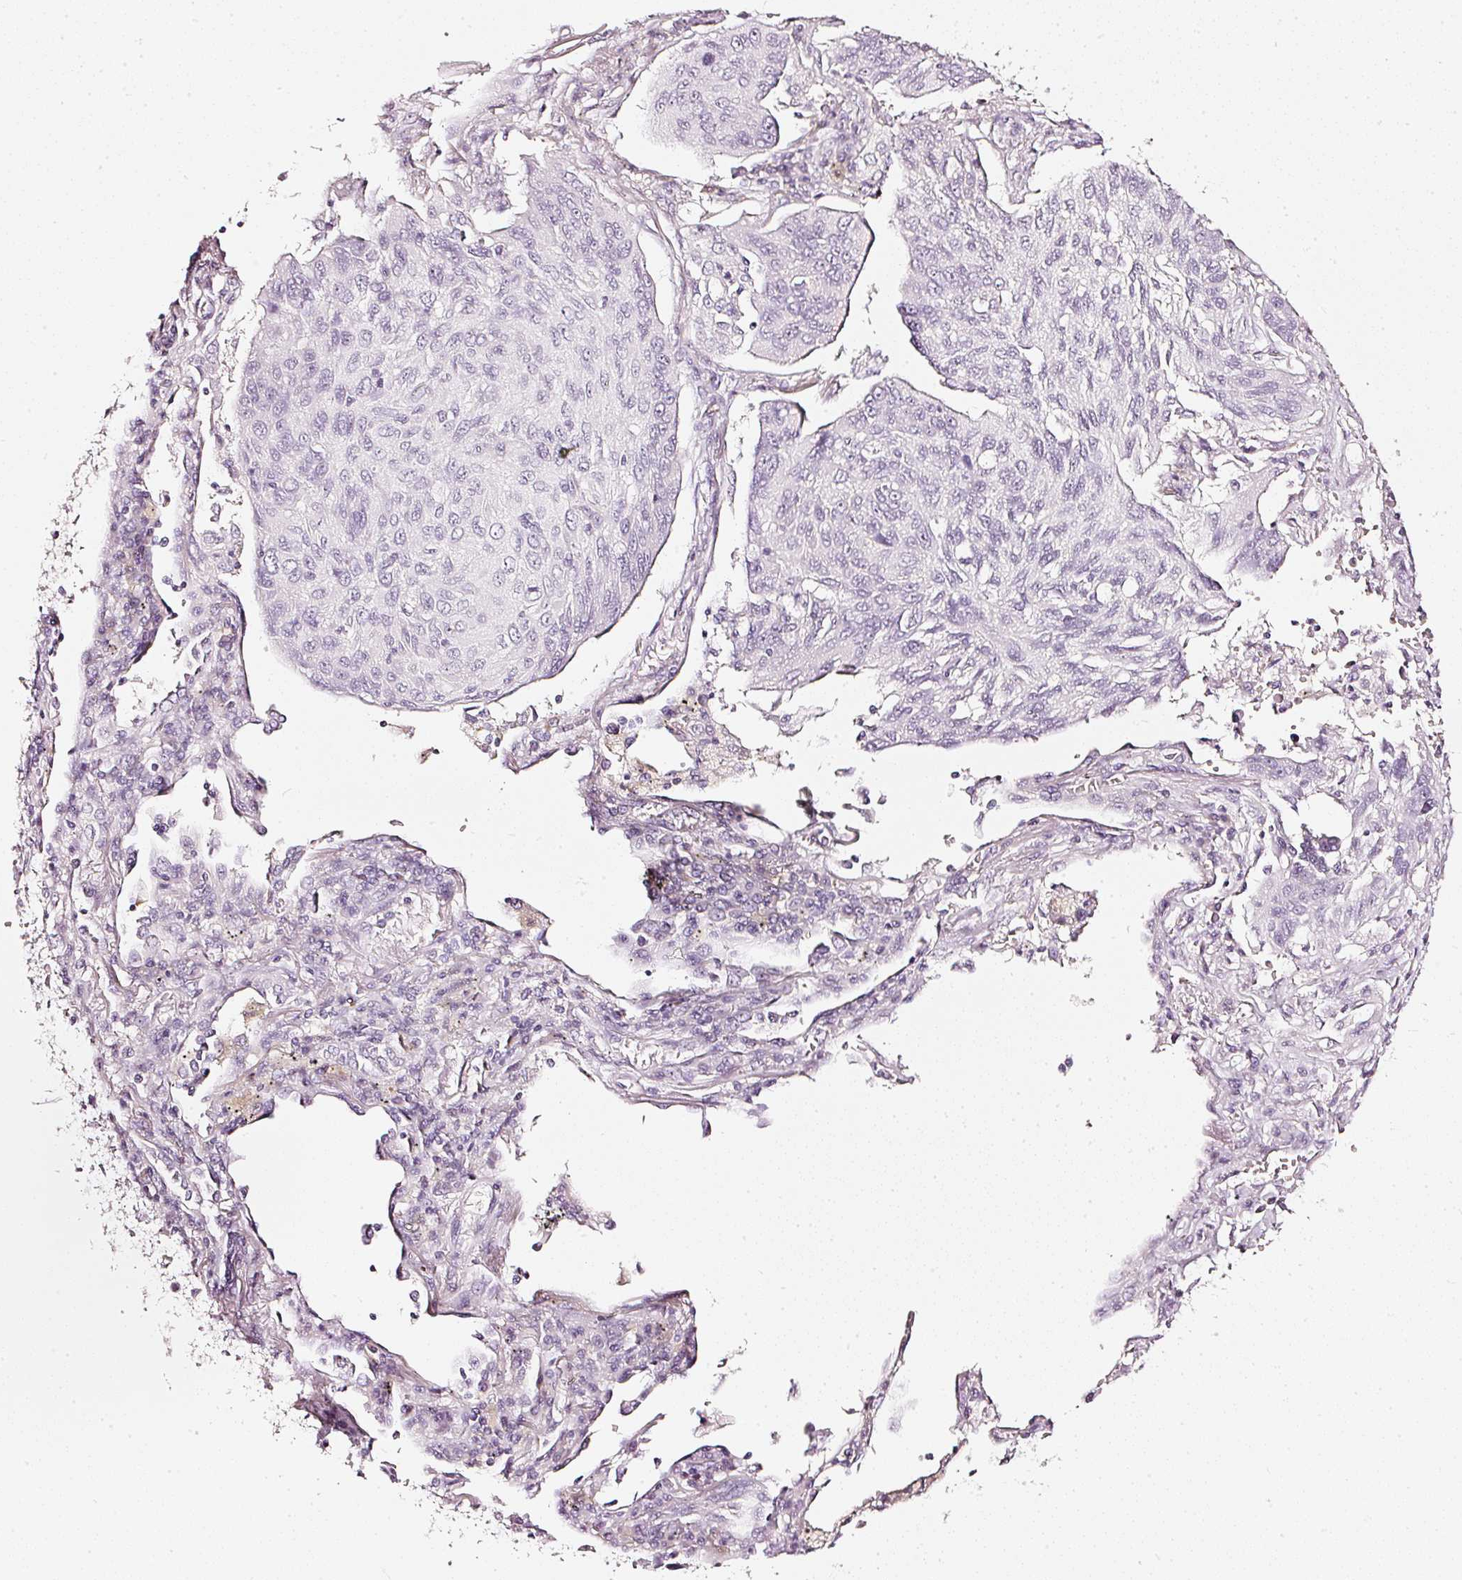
{"staining": {"intensity": "negative", "quantity": "none", "location": "none"}, "tissue": "lung cancer", "cell_type": "Tumor cells", "image_type": "cancer", "snomed": [{"axis": "morphology", "description": "Squamous cell carcinoma, NOS"}, {"axis": "topography", "description": "Lung"}], "caption": "An immunohistochemistry image of lung cancer (squamous cell carcinoma) is shown. There is no staining in tumor cells of lung cancer (squamous cell carcinoma).", "gene": "CNP", "patient": {"sex": "female", "age": 66}}